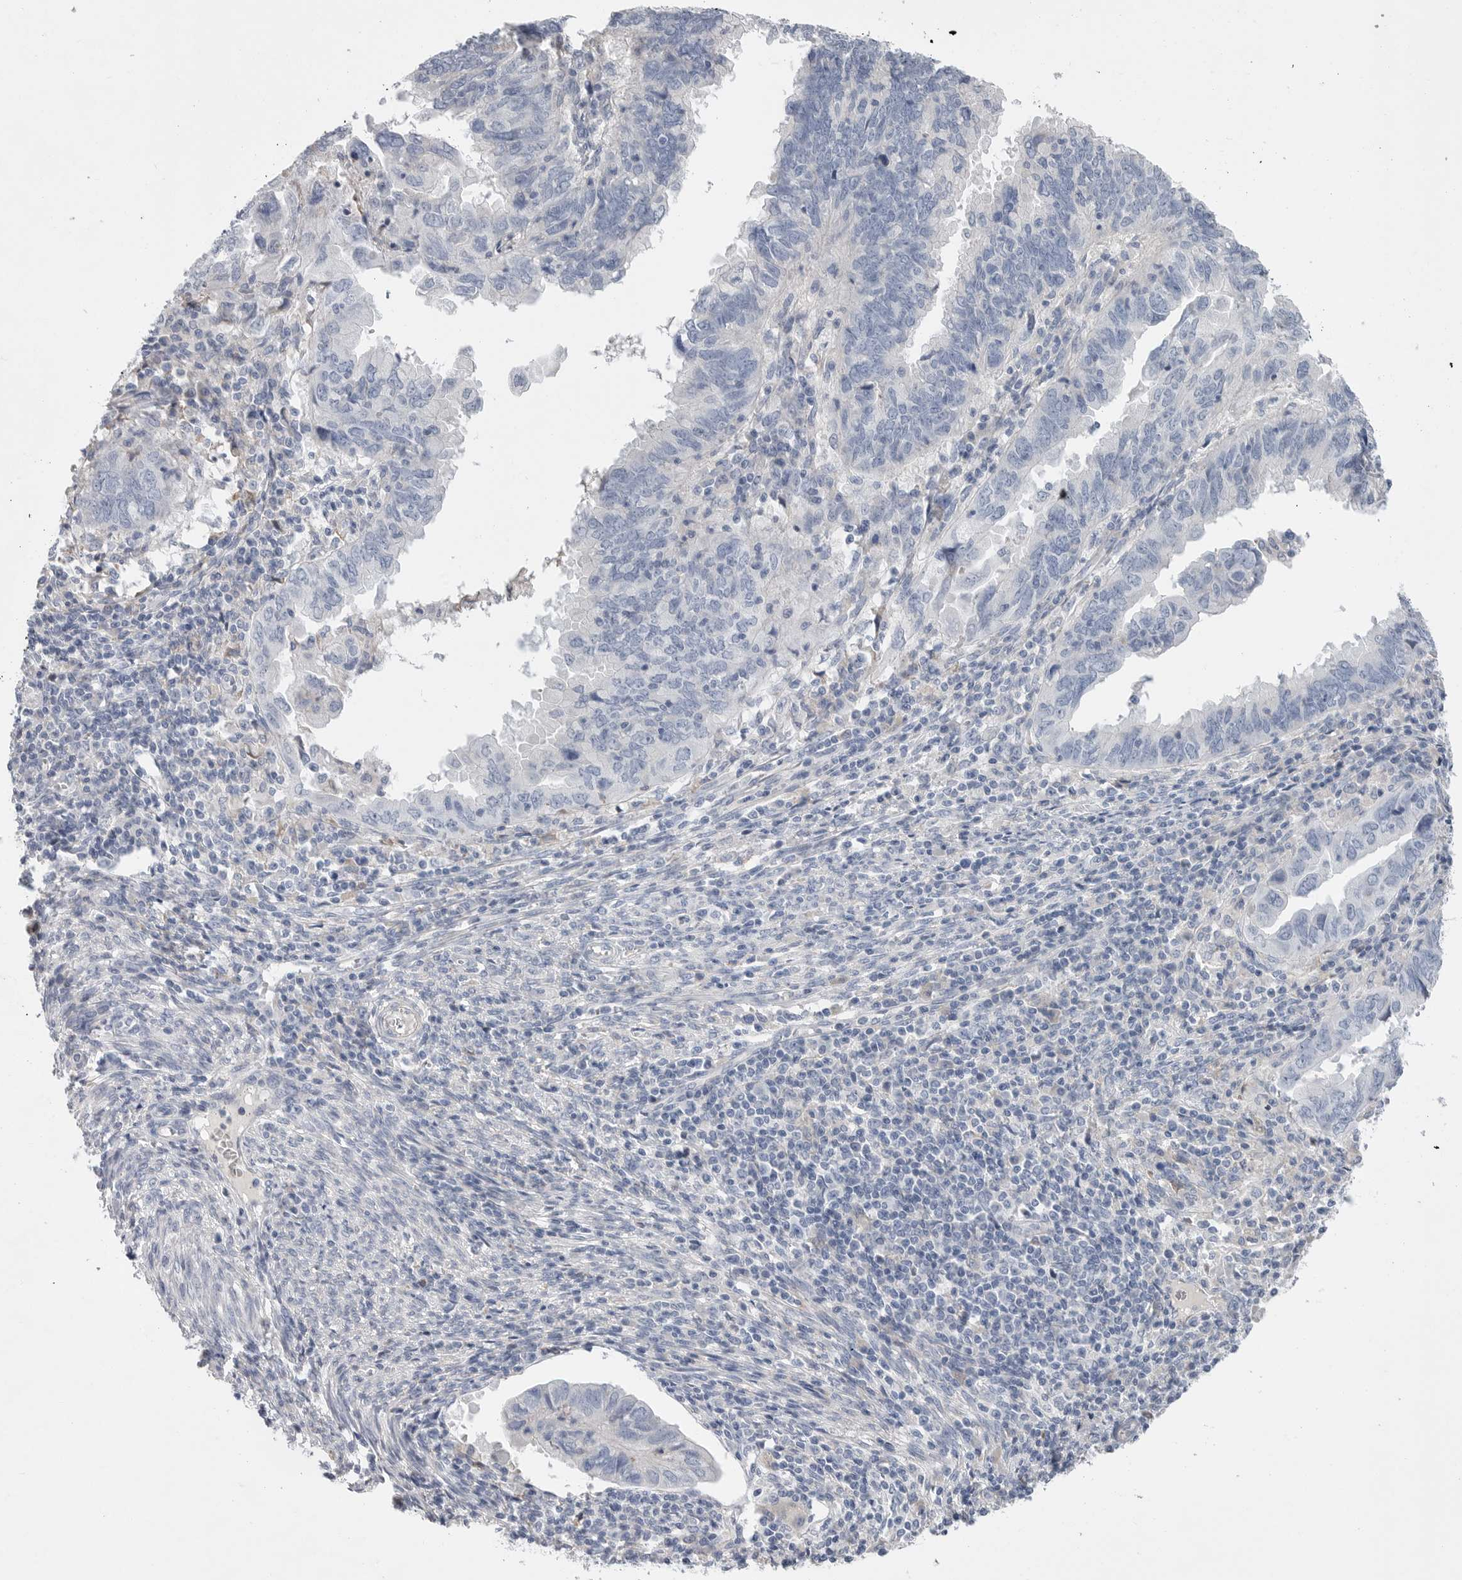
{"staining": {"intensity": "negative", "quantity": "none", "location": "none"}, "tissue": "endometrial cancer", "cell_type": "Tumor cells", "image_type": "cancer", "snomed": [{"axis": "morphology", "description": "Adenocarcinoma, NOS"}, {"axis": "topography", "description": "Uterus"}], "caption": "A micrograph of human adenocarcinoma (endometrial) is negative for staining in tumor cells. Nuclei are stained in blue.", "gene": "CAMK2B", "patient": {"sex": "female", "age": 77}}